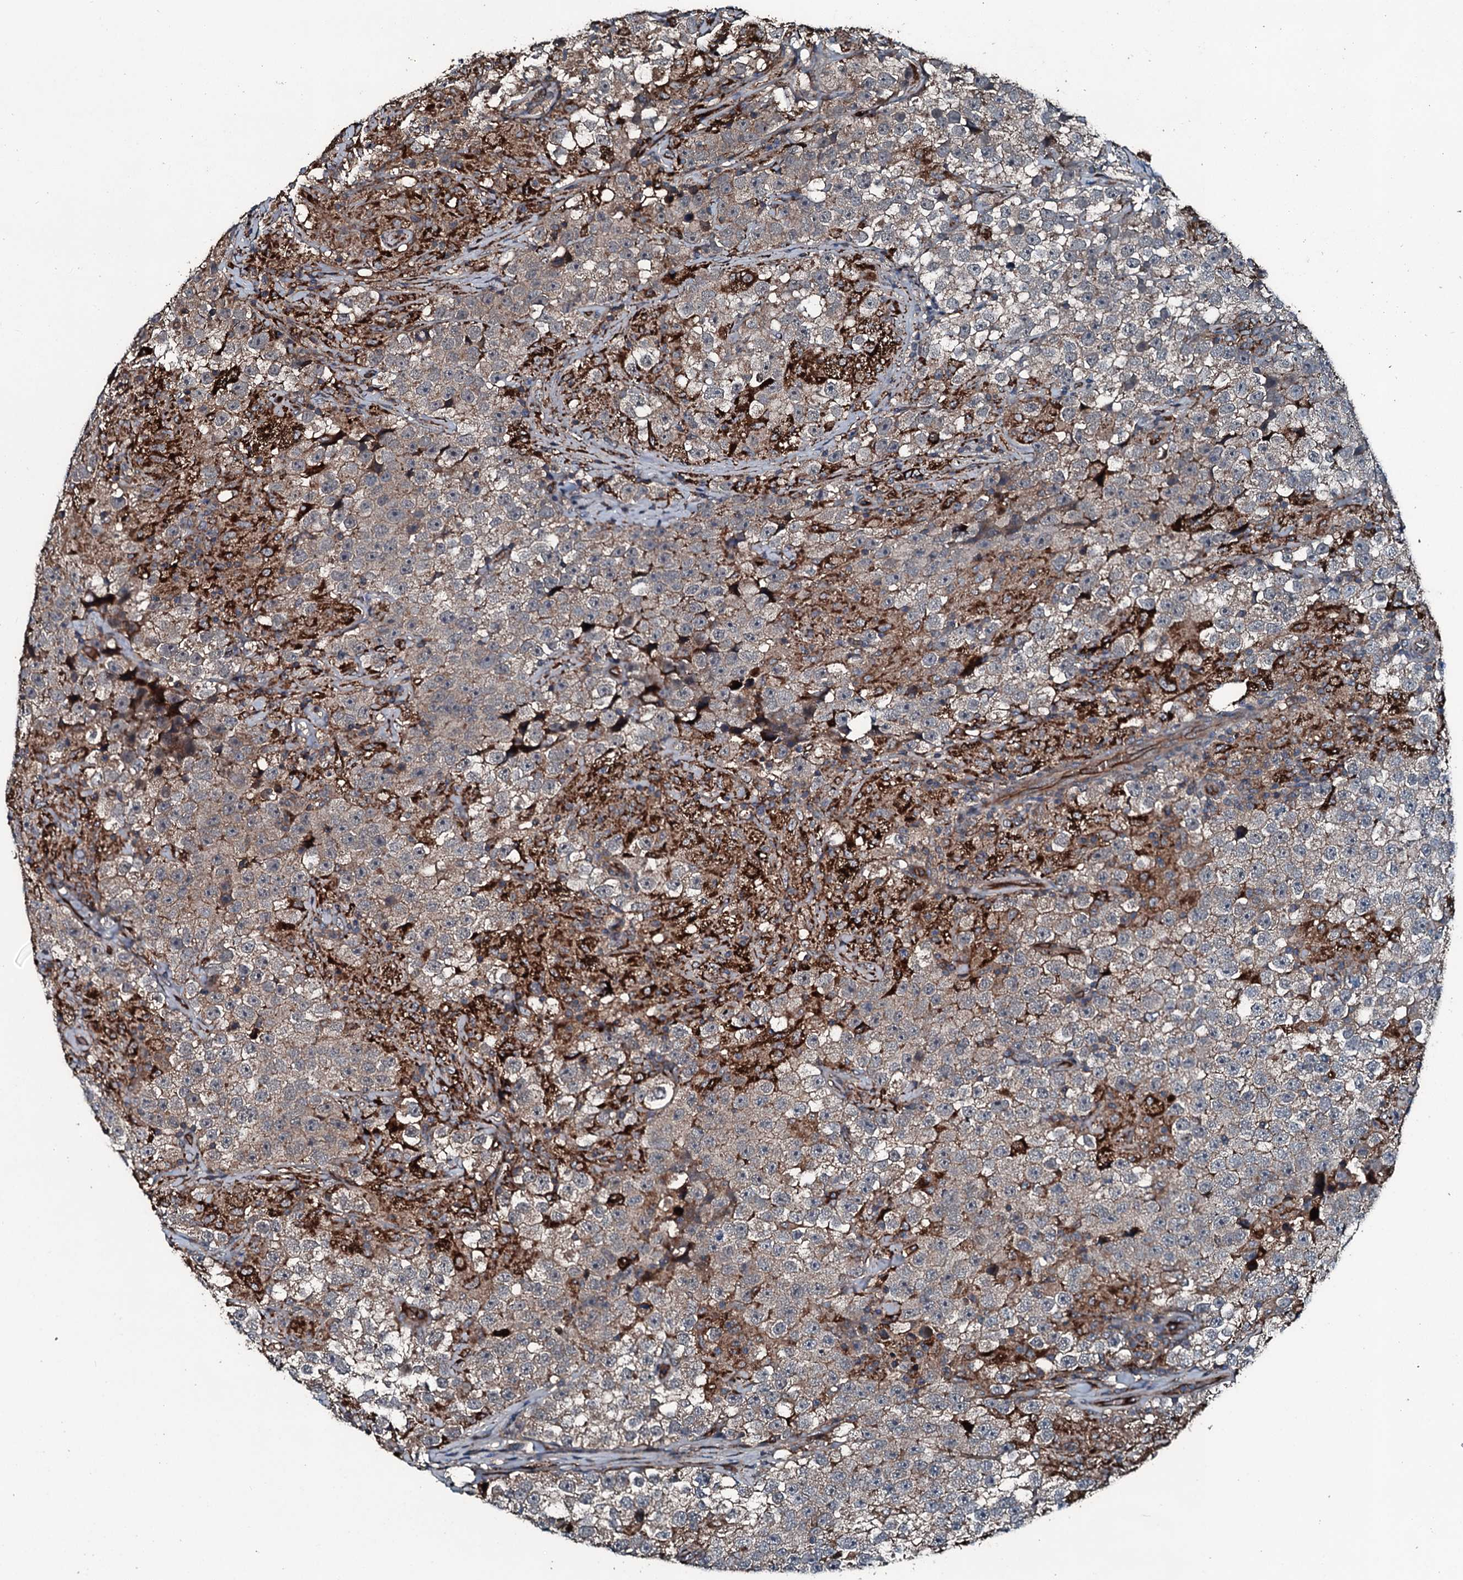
{"staining": {"intensity": "weak", "quantity": ">75%", "location": "cytoplasmic/membranous"}, "tissue": "testis cancer", "cell_type": "Tumor cells", "image_type": "cancer", "snomed": [{"axis": "morphology", "description": "Seminoma, NOS"}, {"axis": "topography", "description": "Testis"}], "caption": "Brown immunohistochemical staining in human seminoma (testis) reveals weak cytoplasmic/membranous staining in approximately >75% of tumor cells.", "gene": "TRIM7", "patient": {"sex": "male", "age": 46}}